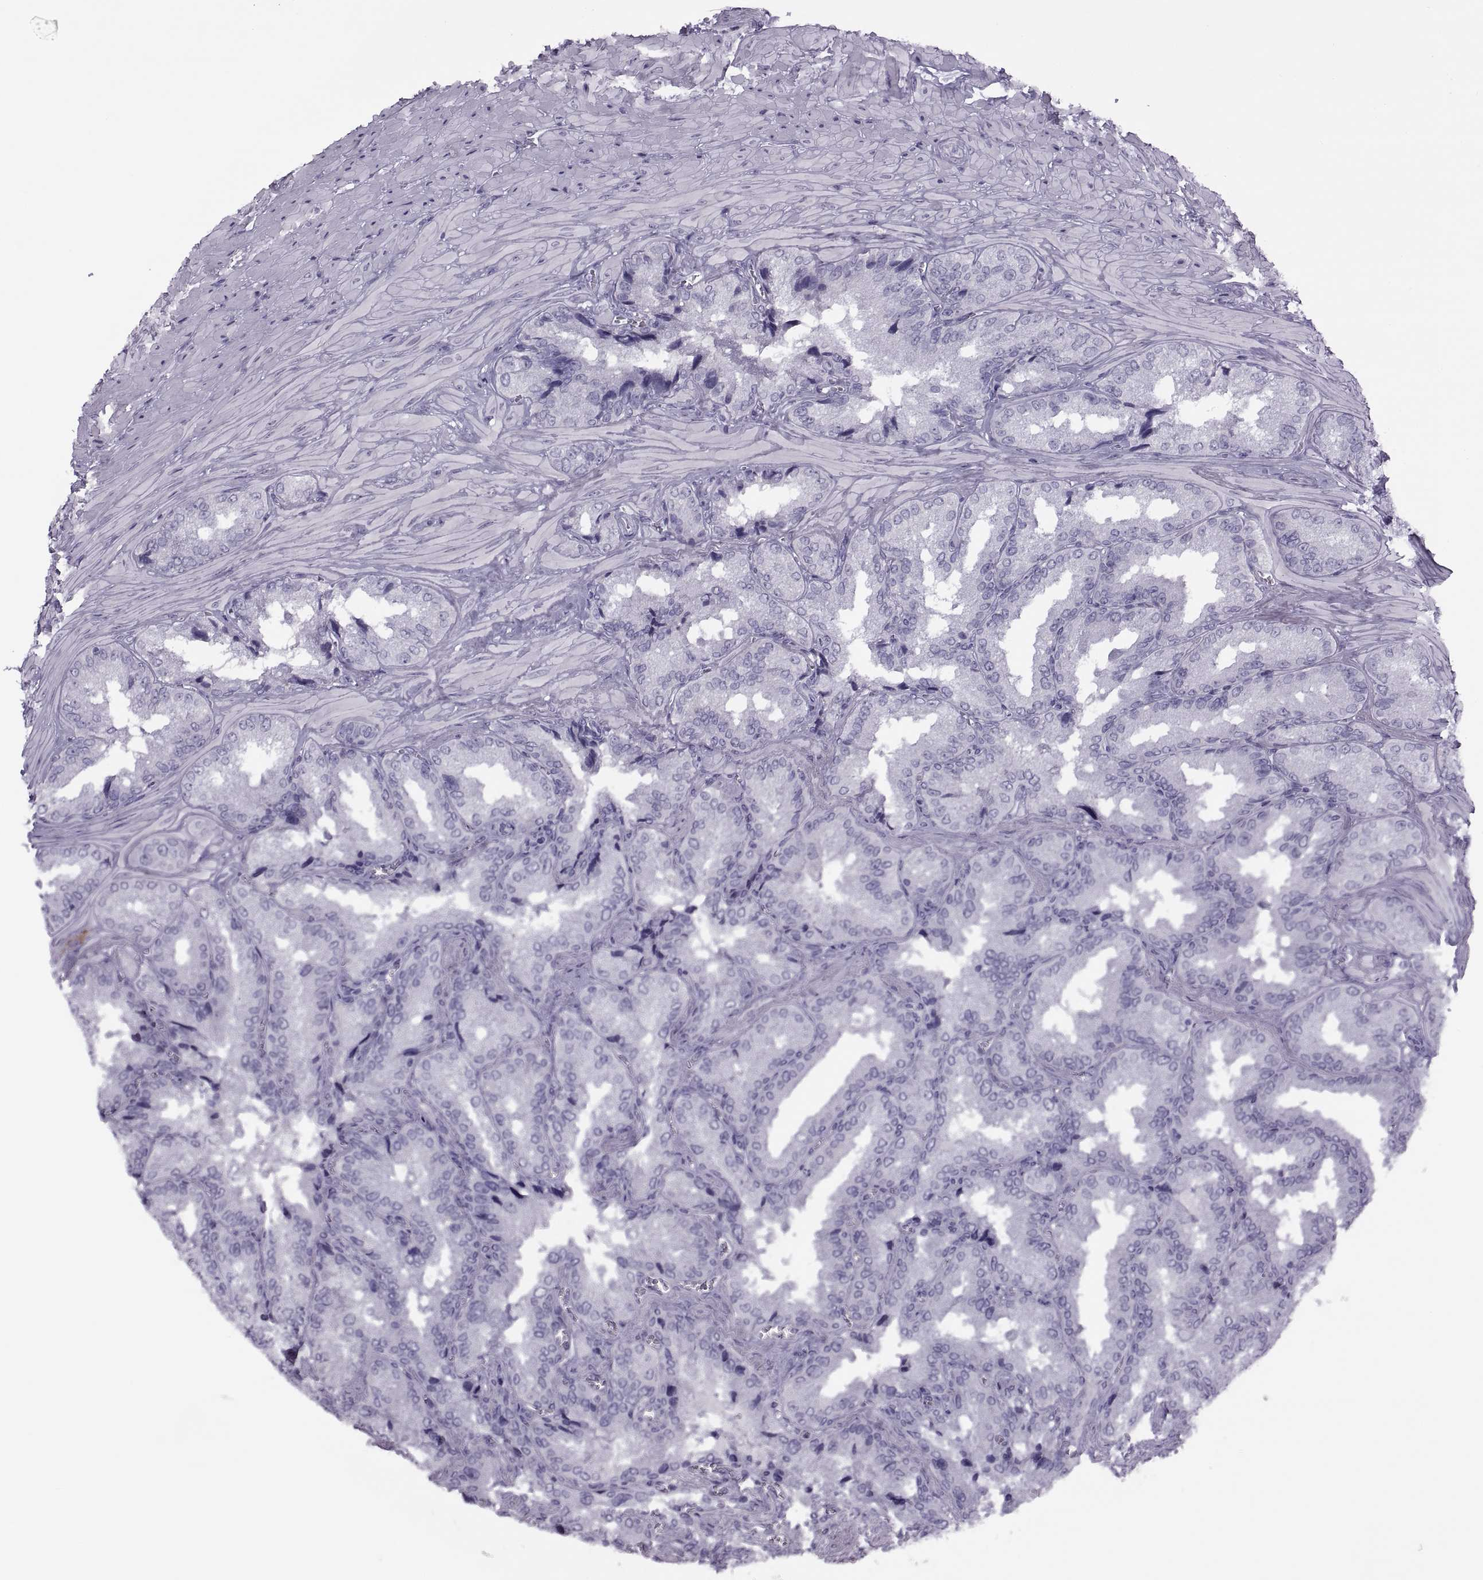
{"staining": {"intensity": "negative", "quantity": "none", "location": "none"}, "tissue": "seminal vesicle", "cell_type": "Glandular cells", "image_type": "normal", "snomed": [{"axis": "morphology", "description": "Normal tissue, NOS"}, {"axis": "topography", "description": "Seminal veicle"}], "caption": "There is no significant positivity in glandular cells of seminal vesicle. (Stains: DAB IHC with hematoxylin counter stain, Microscopy: brightfield microscopy at high magnification).", "gene": "FAM24A", "patient": {"sex": "male", "age": 37}}